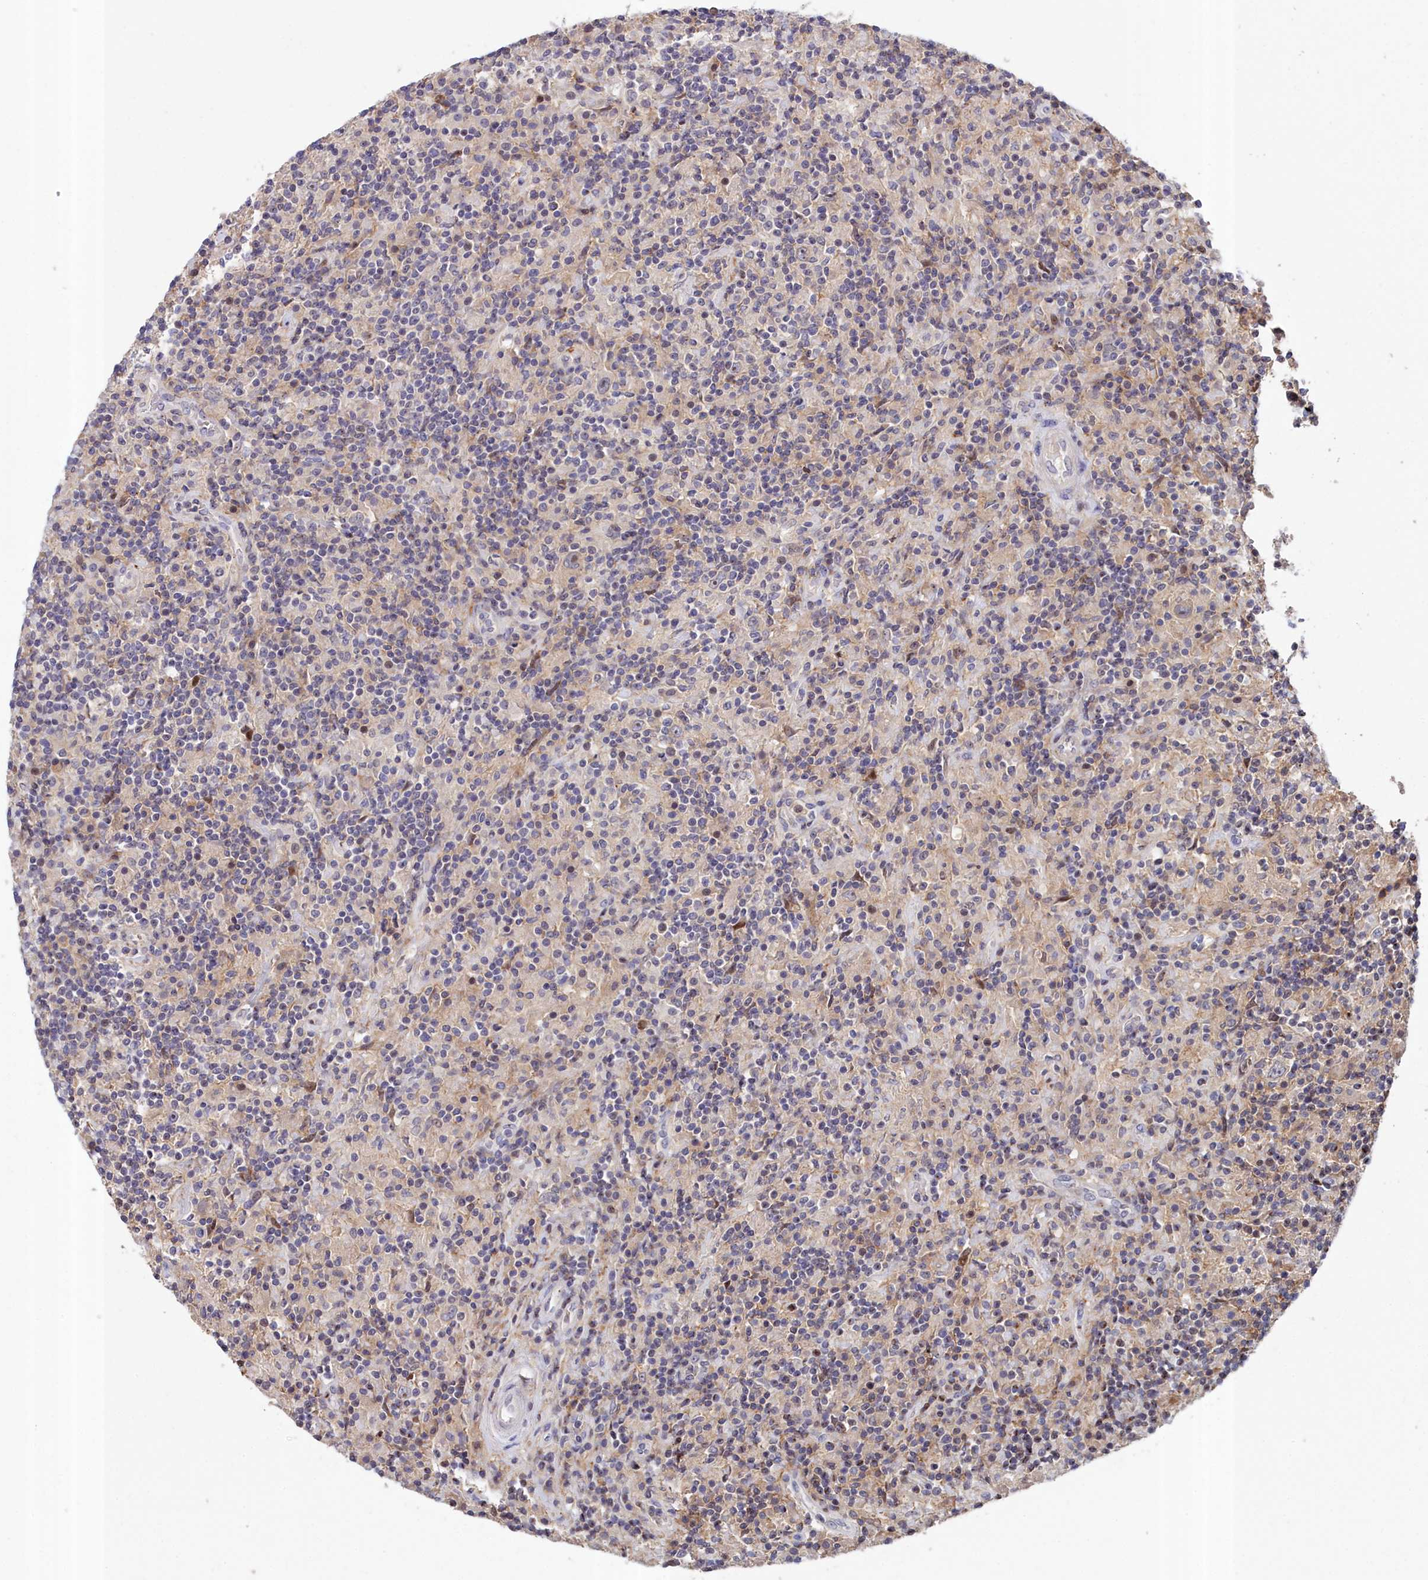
{"staining": {"intensity": "negative", "quantity": "none", "location": "none"}, "tissue": "lymphoma", "cell_type": "Tumor cells", "image_type": "cancer", "snomed": [{"axis": "morphology", "description": "Hodgkin's disease, NOS"}, {"axis": "topography", "description": "Lymph node"}], "caption": "Micrograph shows no significant protein expression in tumor cells of Hodgkin's disease. (DAB immunohistochemistry visualized using brightfield microscopy, high magnification).", "gene": "NEURL4", "patient": {"sex": "male", "age": 70}}